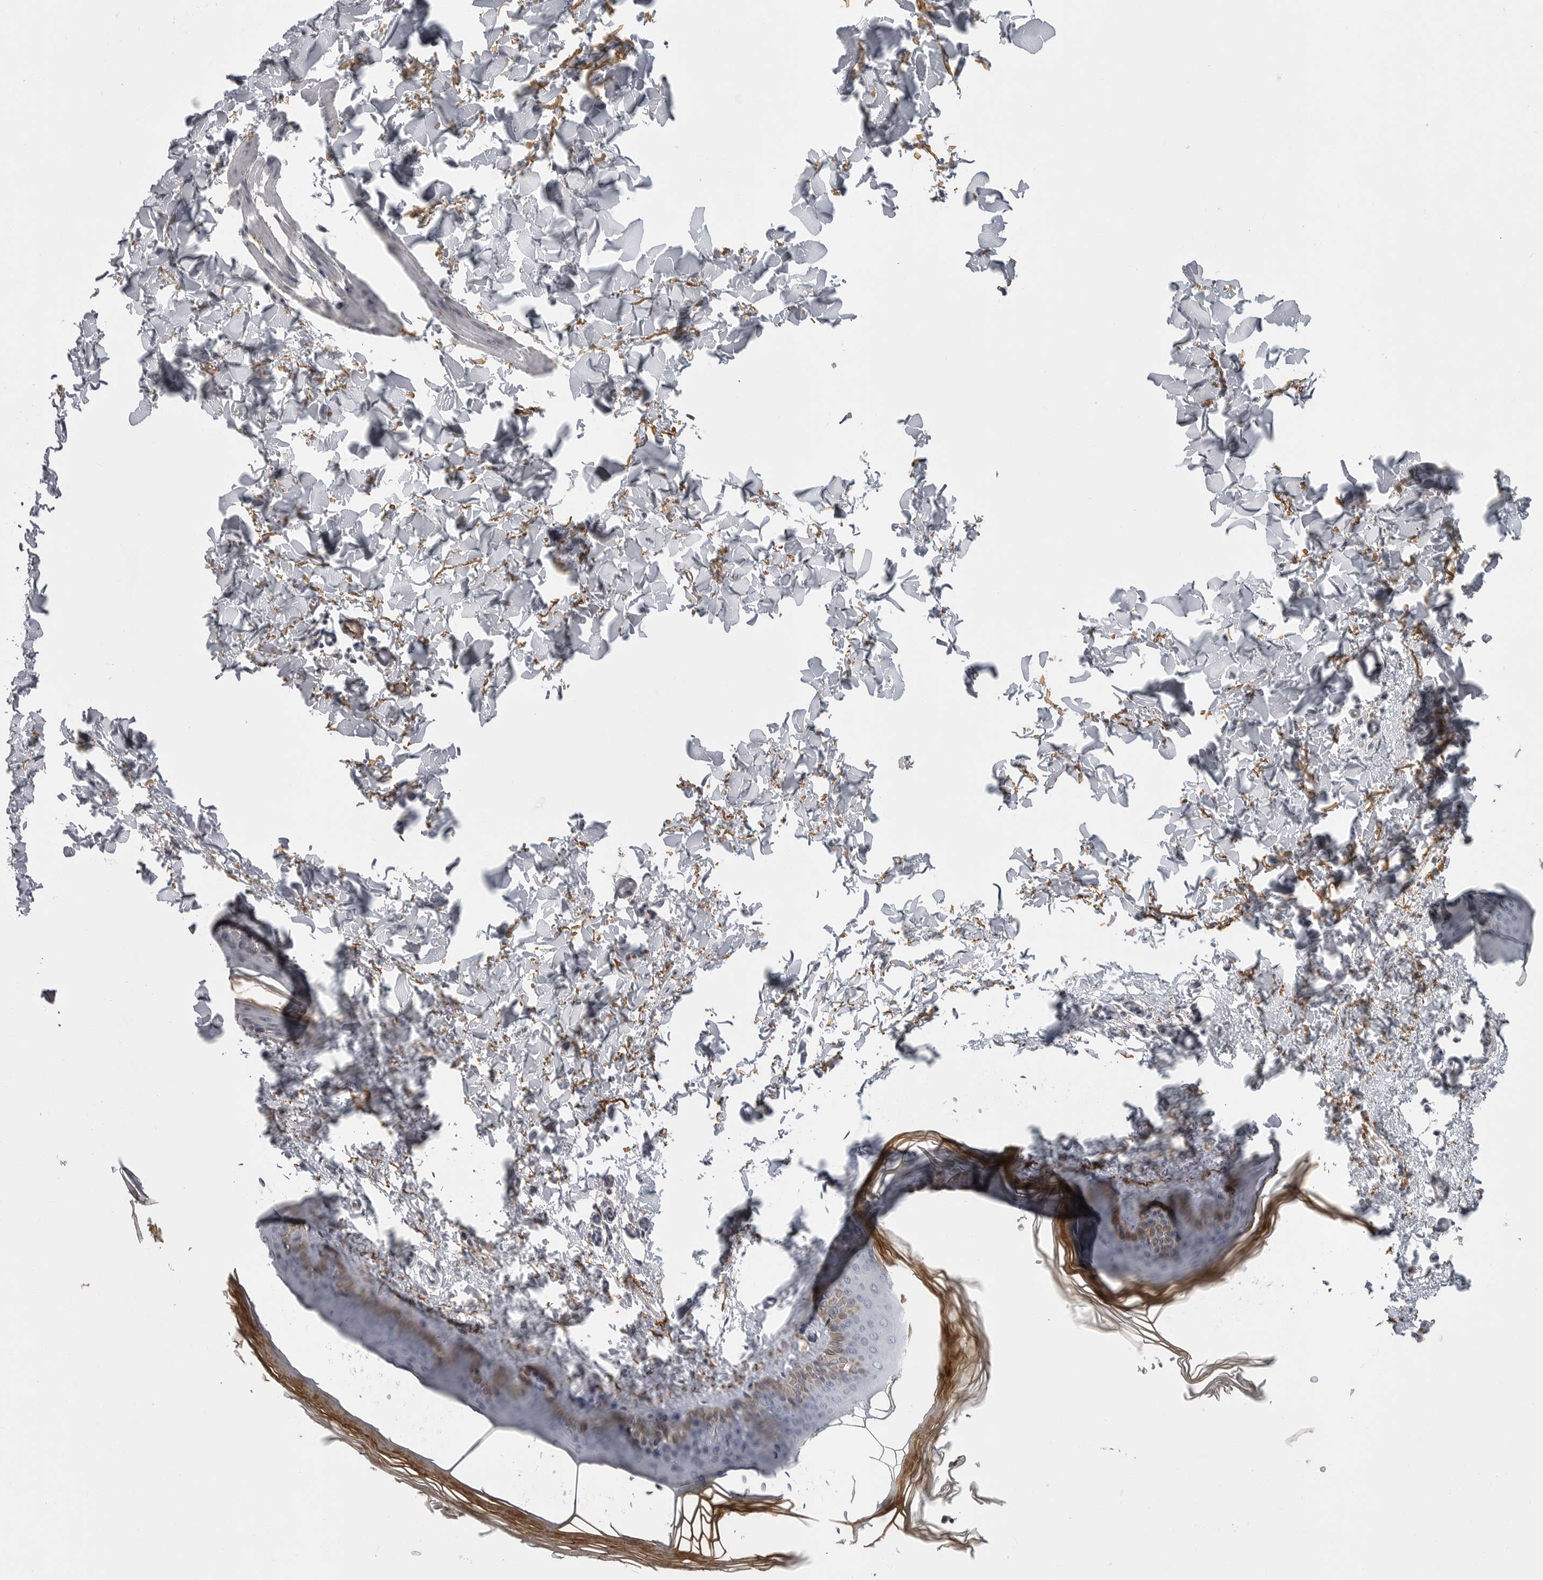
{"staining": {"intensity": "negative", "quantity": "none", "location": "none"}, "tissue": "skin", "cell_type": "Fibroblasts", "image_type": "normal", "snomed": [{"axis": "morphology", "description": "Normal tissue, NOS"}, {"axis": "topography", "description": "Skin"}], "caption": "A high-resolution micrograph shows immunohistochemistry staining of unremarkable skin, which displays no significant staining in fibroblasts.", "gene": "CRP", "patient": {"sex": "female", "age": 27}}